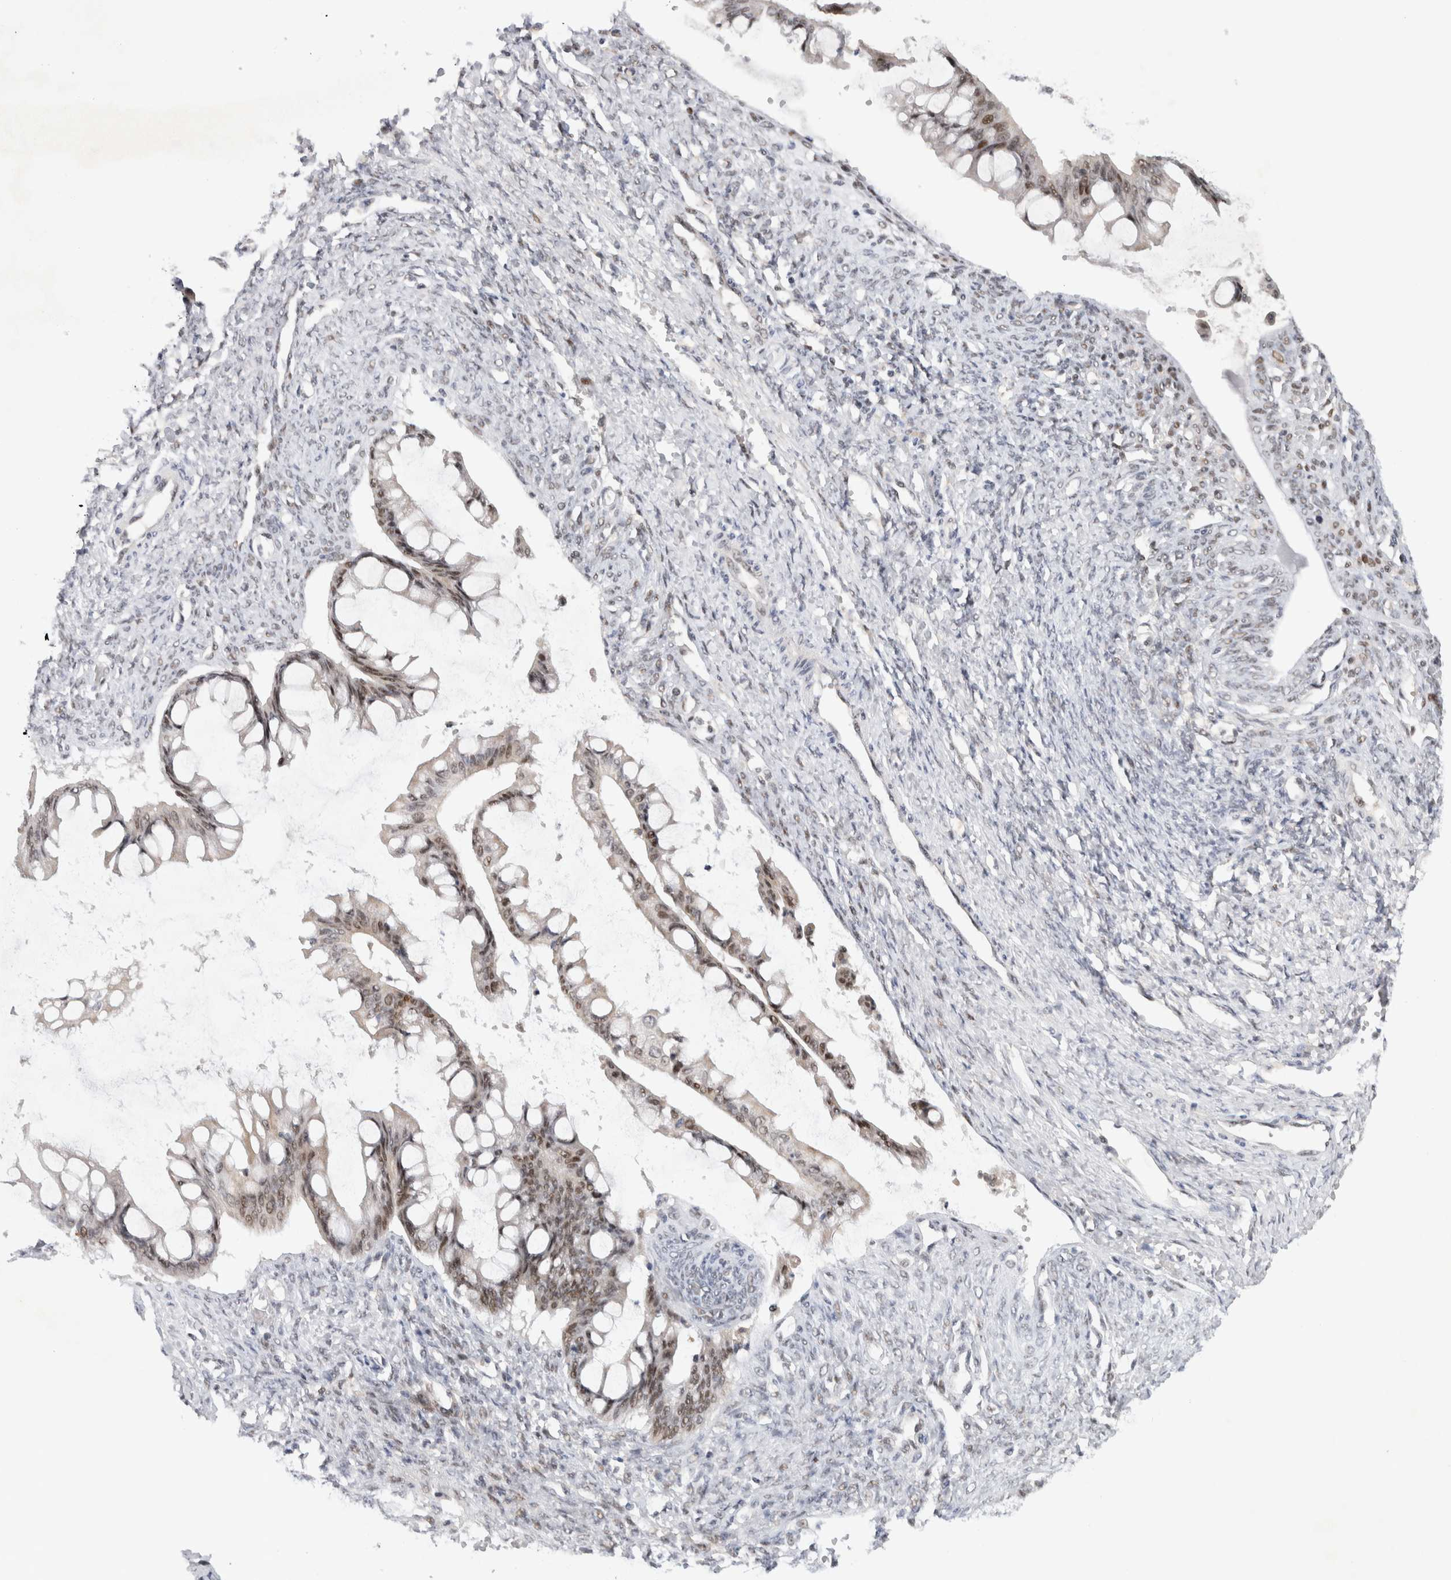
{"staining": {"intensity": "weak", "quantity": ">75%", "location": "nuclear"}, "tissue": "ovarian cancer", "cell_type": "Tumor cells", "image_type": "cancer", "snomed": [{"axis": "morphology", "description": "Cystadenocarcinoma, mucinous, NOS"}, {"axis": "topography", "description": "Ovary"}], "caption": "An image showing weak nuclear positivity in about >75% of tumor cells in ovarian cancer (mucinous cystadenocarcinoma), as visualized by brown immunohistochemical staining.", "gene": "HESX1", "patient": {"sex": "female", "age": 73}}